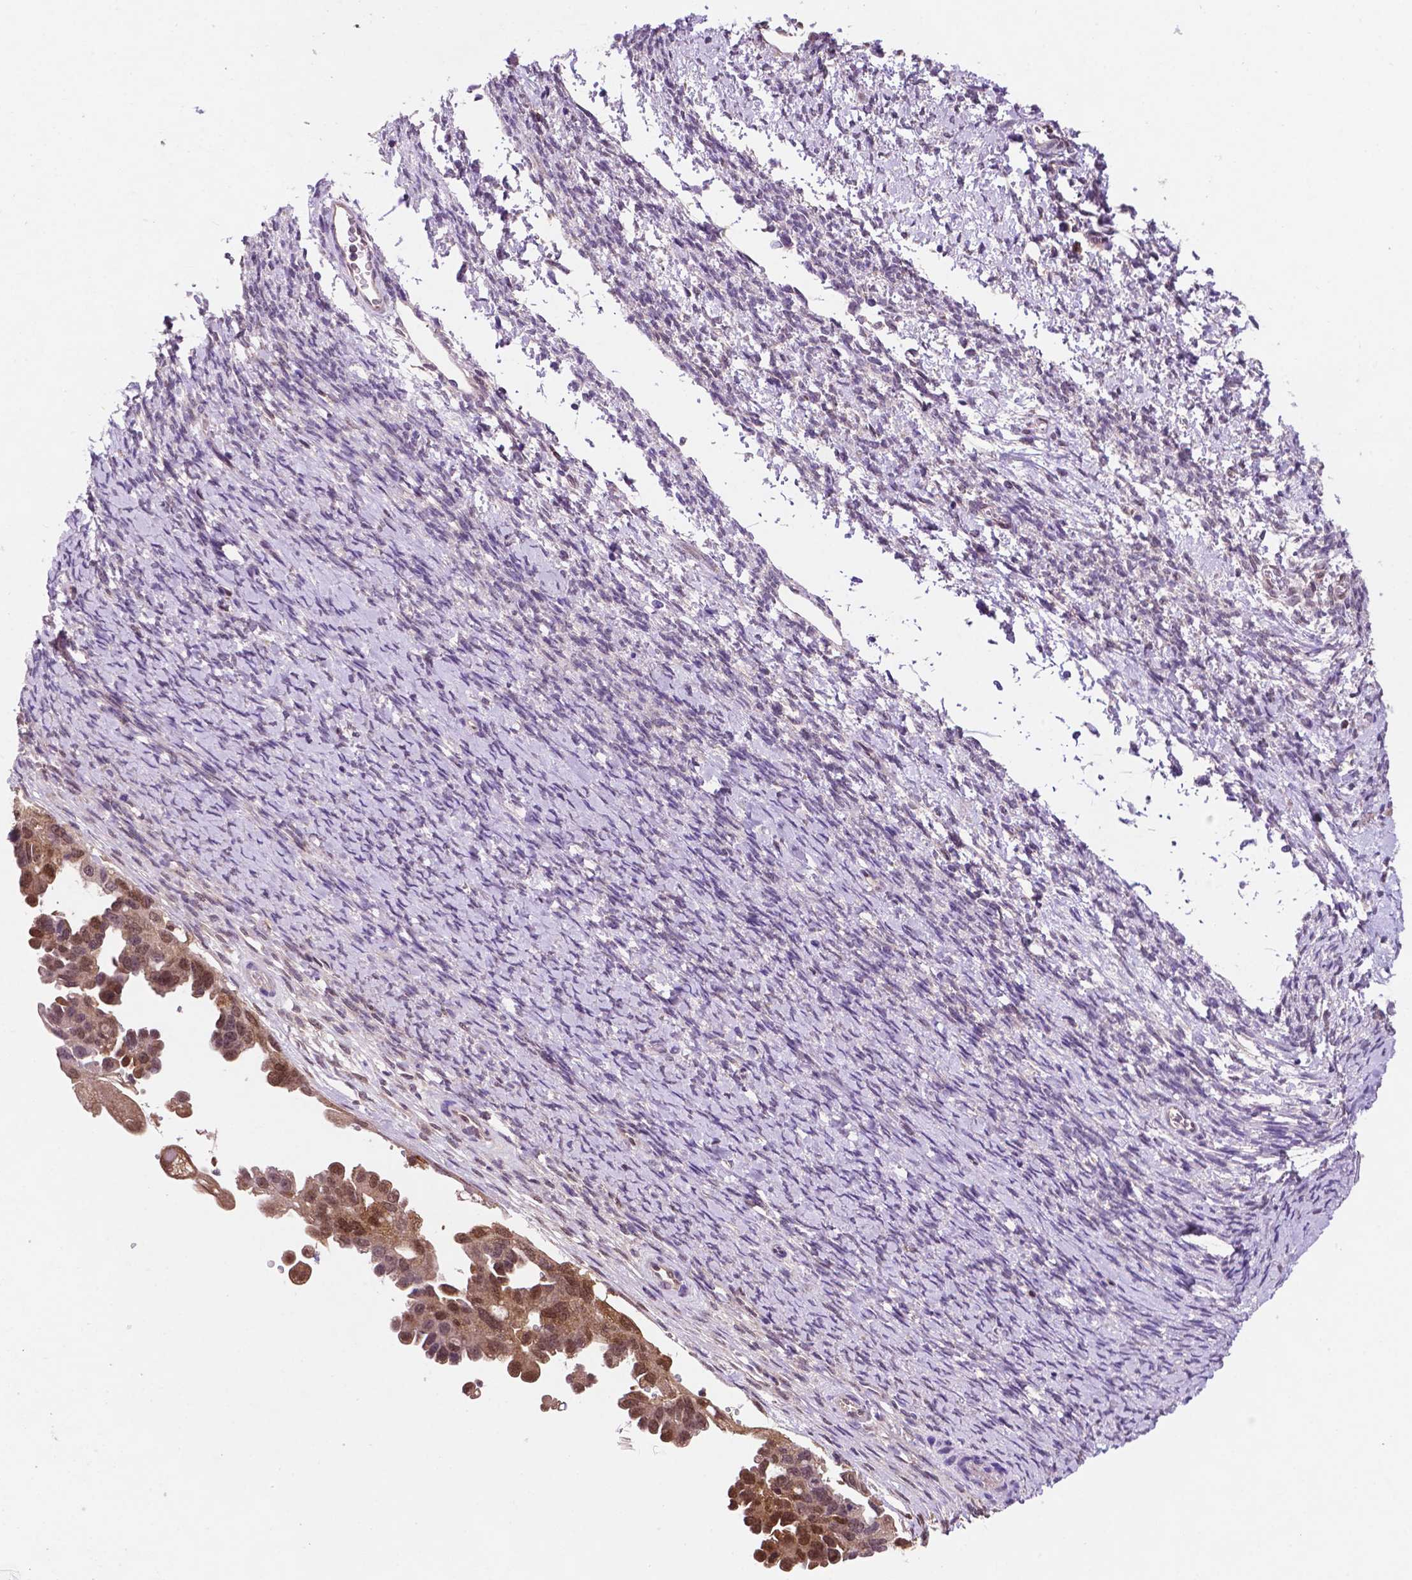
{"staining": {"intensity": "moderate", "quantity": ">75%", "location": "cytoplasmic/membranous,nuclear"}, "tissue": "ovarian cancer", "cell_type": "Tumor cells", "image_type": "cancer", "snomed": [{"axis": "morphology", "description": "Cystadenocarcinoma, serous, NOS"}, {"axis": "topography", "description": "Ovary"}], "caption": "Ovarian cancer (serous cystadenocarcinoma) stained for a protein (brown) demonstrates moderate cytoplasmic/membranous and nuclear positive positivity in approximately >75% of tumor cells.", "gene": "UBE2L6", "patient": {"sex": "female", "age": 53}}